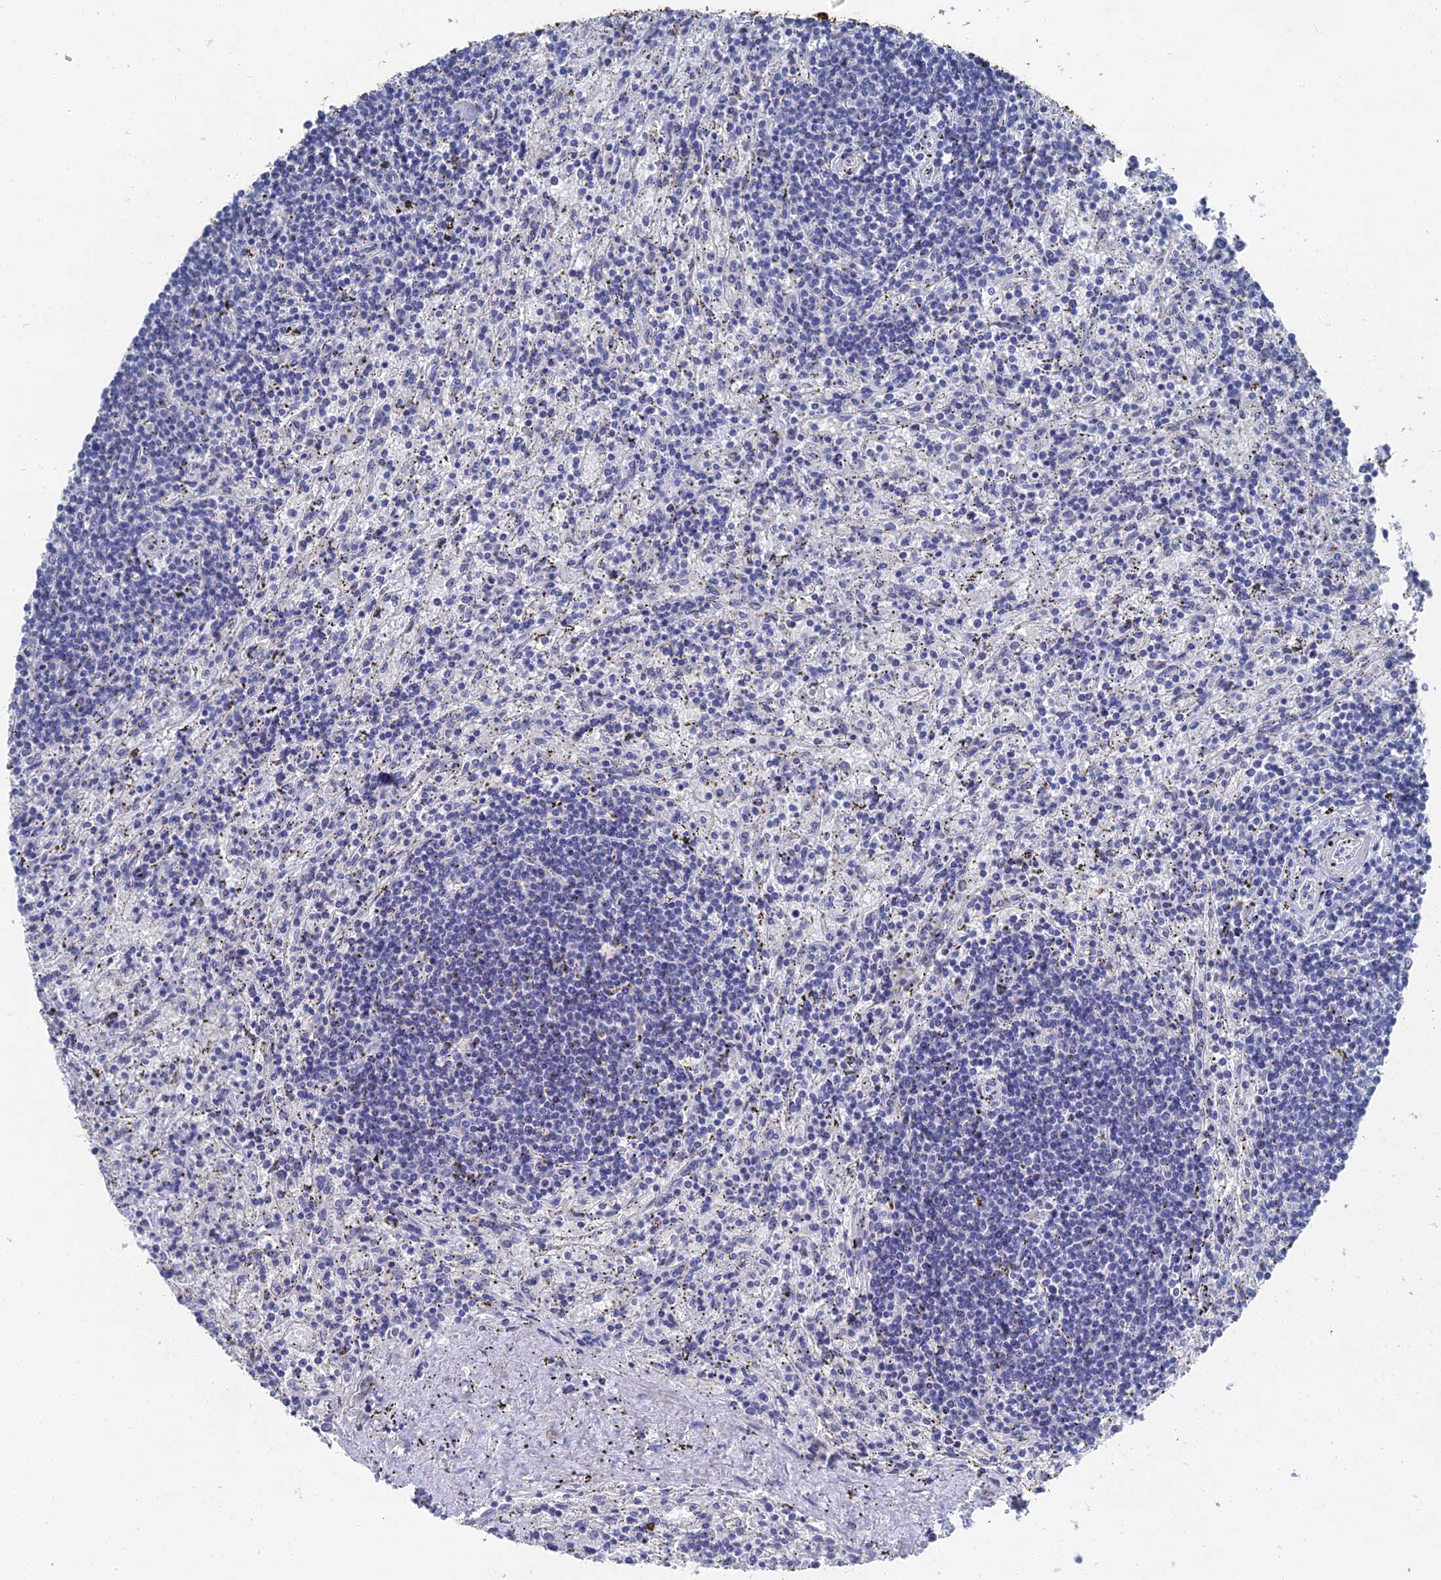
{"staining": {"intensity": "negative", "quantity": "none", "location": "none"}, "tissue": "lymphoma", "cell_type": "Tumor cells", "image_type": "cancer", "snomed": [{"axis": "morphology", "description": "Malignant lymphoma, non-Hodgkin's type, Low grade"}, {"axis": "topography", "description": "Spleen"}], "caption": "There is no significant expression in tumor cells of malignant lymphoma, non-Hodgkin's type (low-grade). Nuclei are stained in blue.", "gene": "GFAP", "patient": {"sex": "male", "age": 76}}